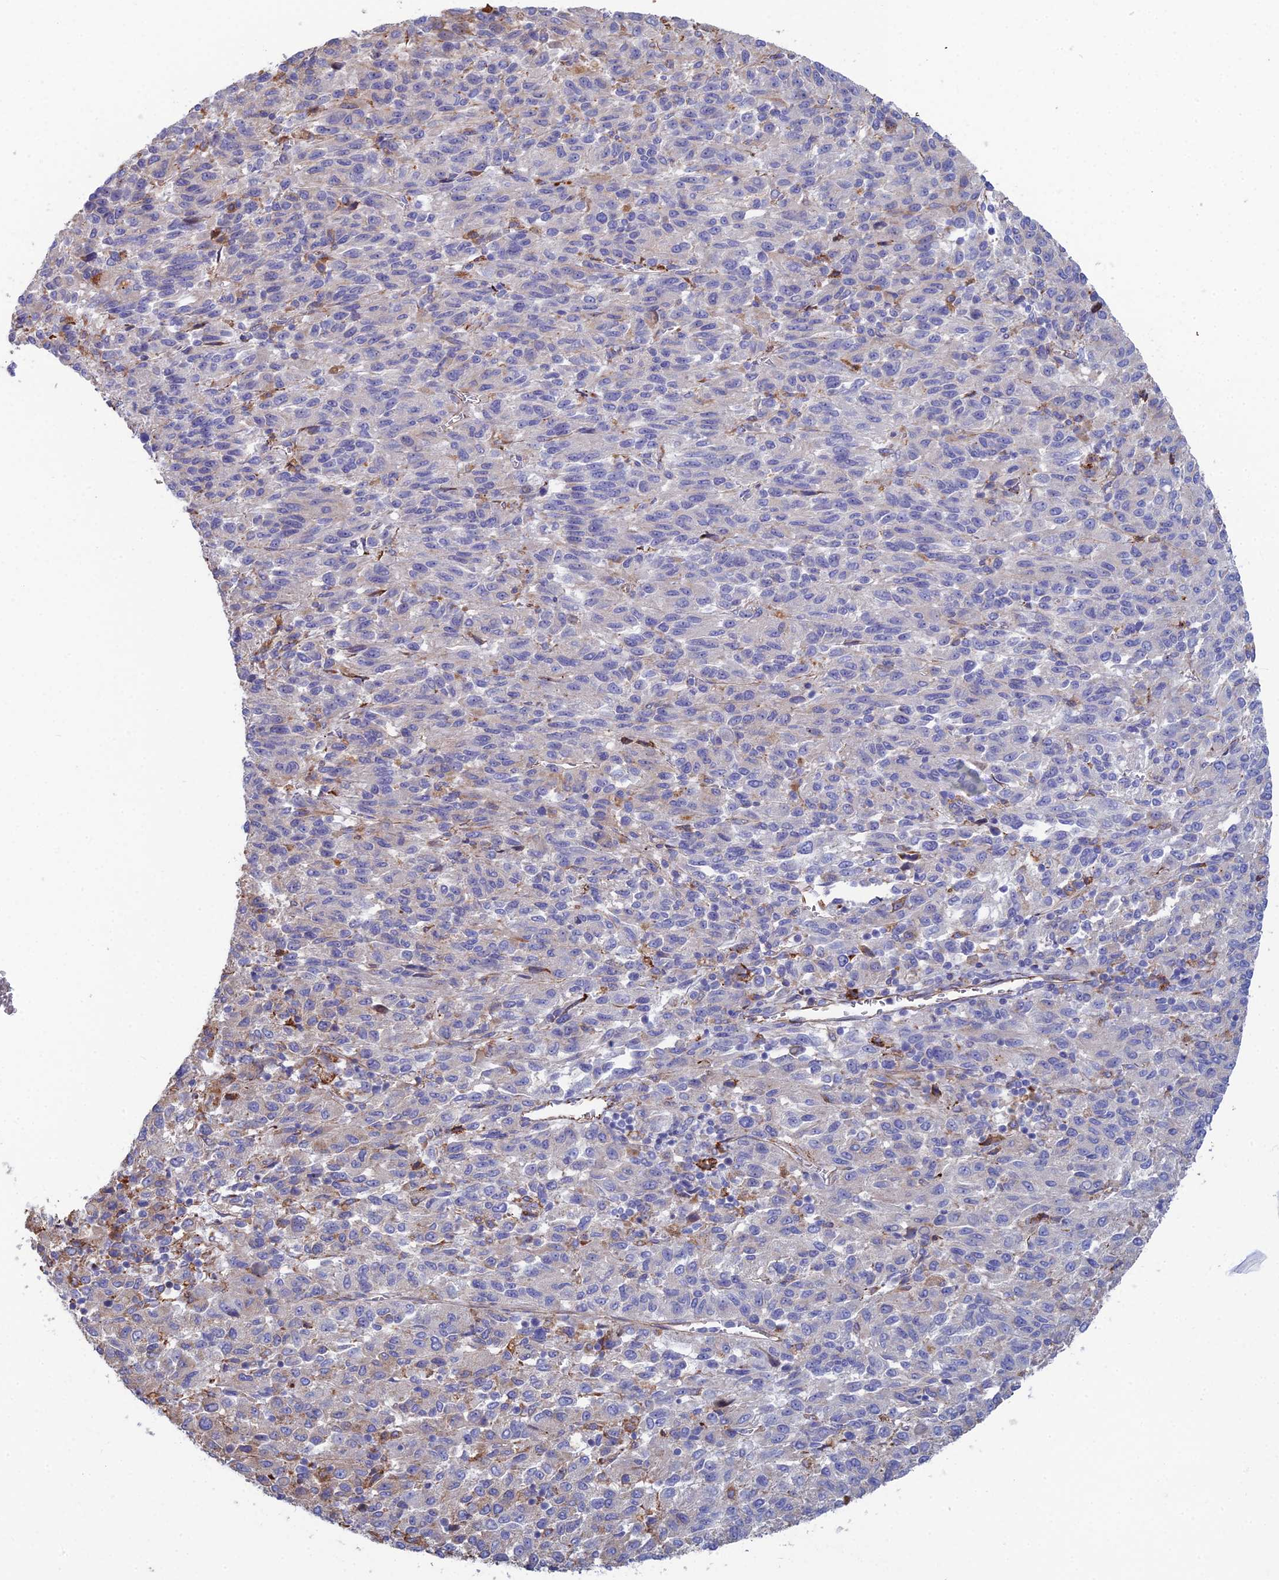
{"staining": {"intensity": "negative", "quantity": "none", "location": "none"}, "tissue": "melanoma", "cell_type": "Tumor cells", "image_type": "cancer", "snomed": [{"axis": "morphology", "description": "Malignant melanoma, Metastatic site"}, {"axis": "topography", "description": "Lung"}], "caption": "A high-resolution histopathology image shows immunohistochemistry (IHC) staining of melanoma, which reveals no significant staining in tumor cells.", "gene": "CLVS2", "patient": {"sex": "male", "age": 64}}